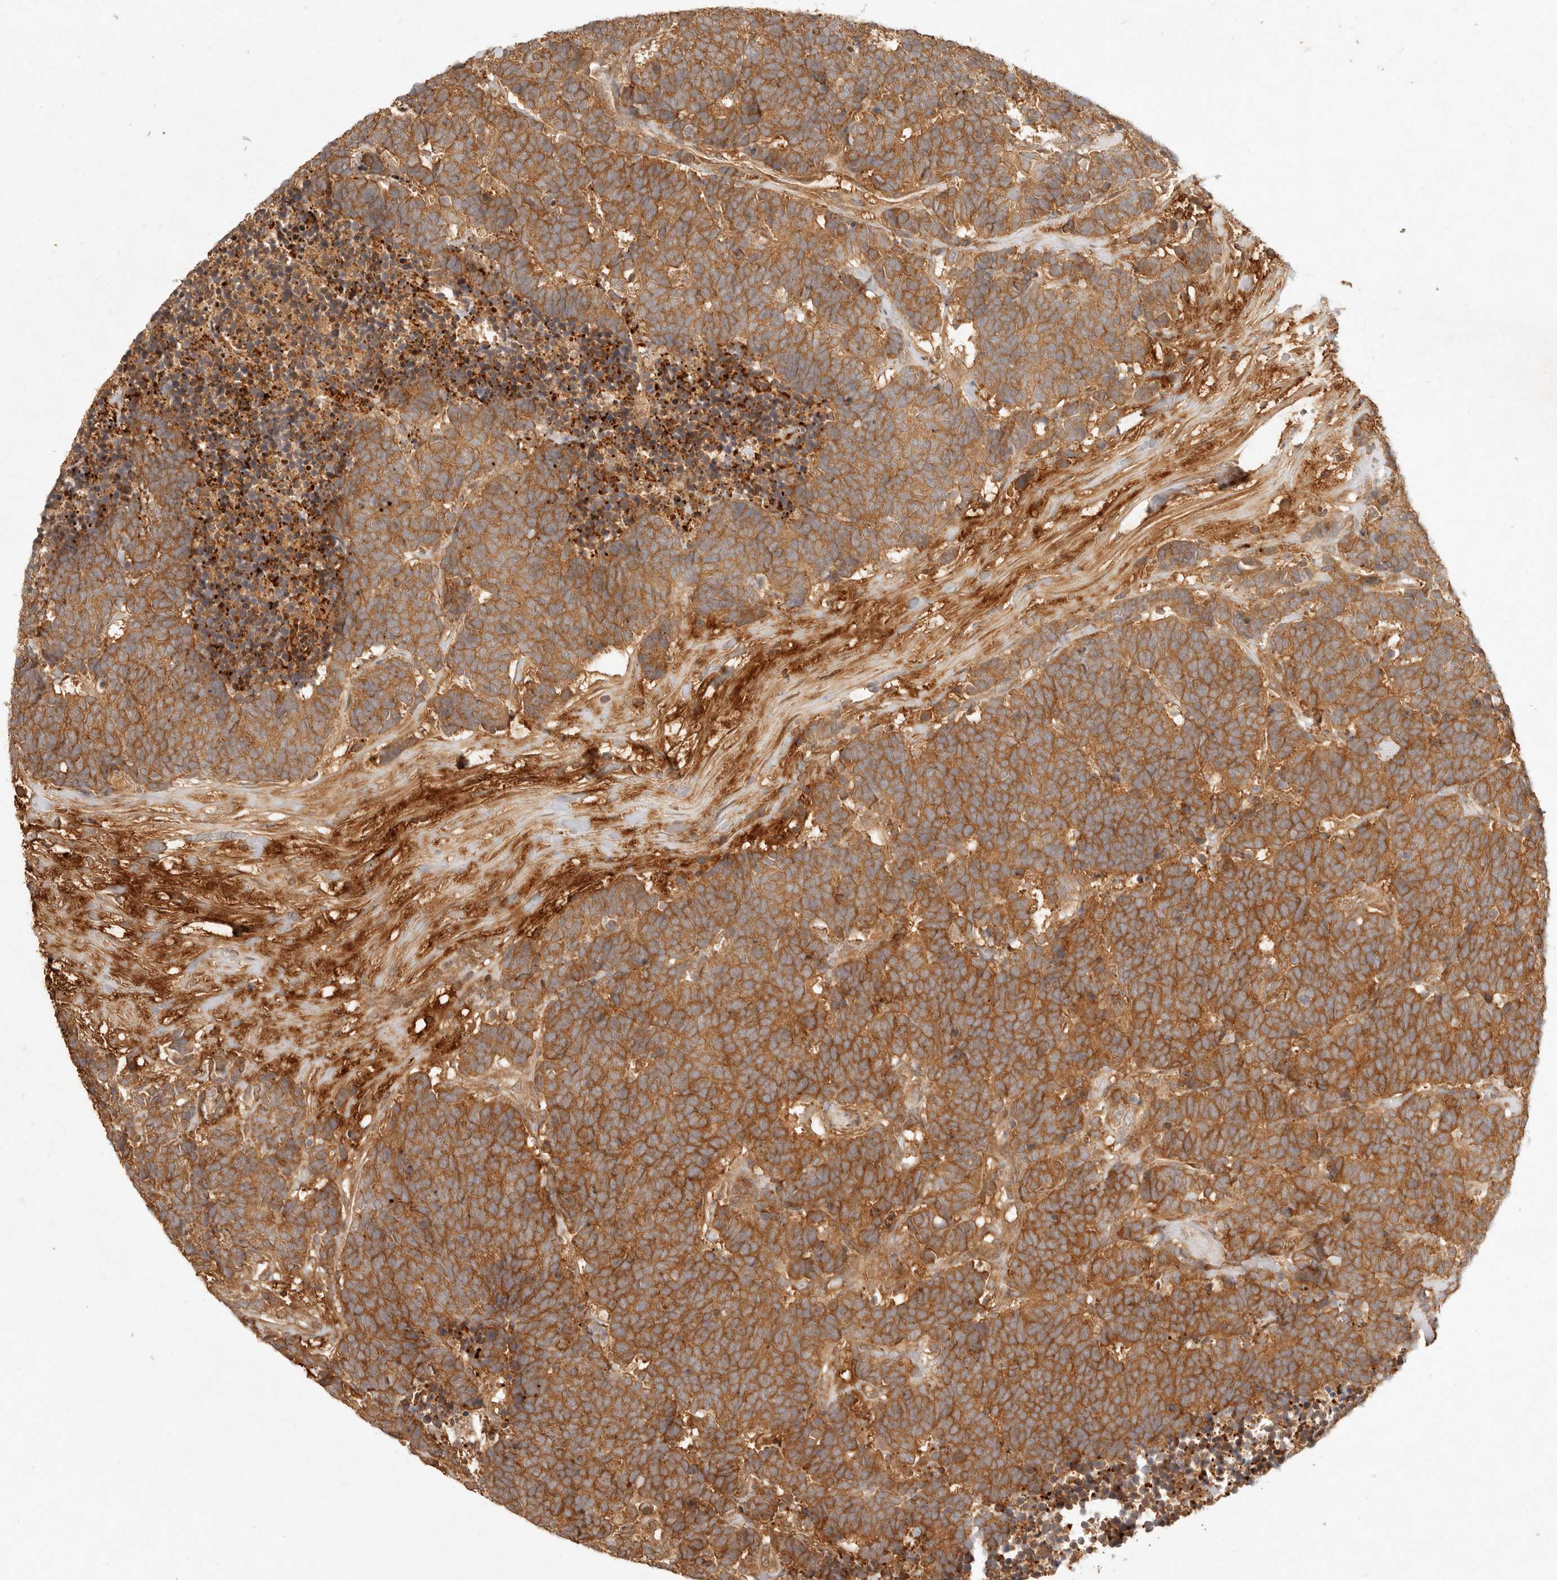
{"staining": {"intensity": "strong", "quantity": ">75%", "location": "cytoplasmic/membranous"}, "tissue": "carcinoid", "cell_type": "Tumor cells", "image_type": "cancer", "snomed": [{"axis": "morphology", "description": "Carcinoma, NOS"}, {"axis": "morphology", "description": "Carcinoid, malignant, NOS"}, {"axis": "topography", "description": "Urinary bladder"}], "caption": "Protein expression by immunohistochemistry reveals strong cytoplasmic/membranous staining in about >75% of tumor cells in carcinoid.", "gene": "ANKRD61", "patient": {"sex": "male", "age": 57}}